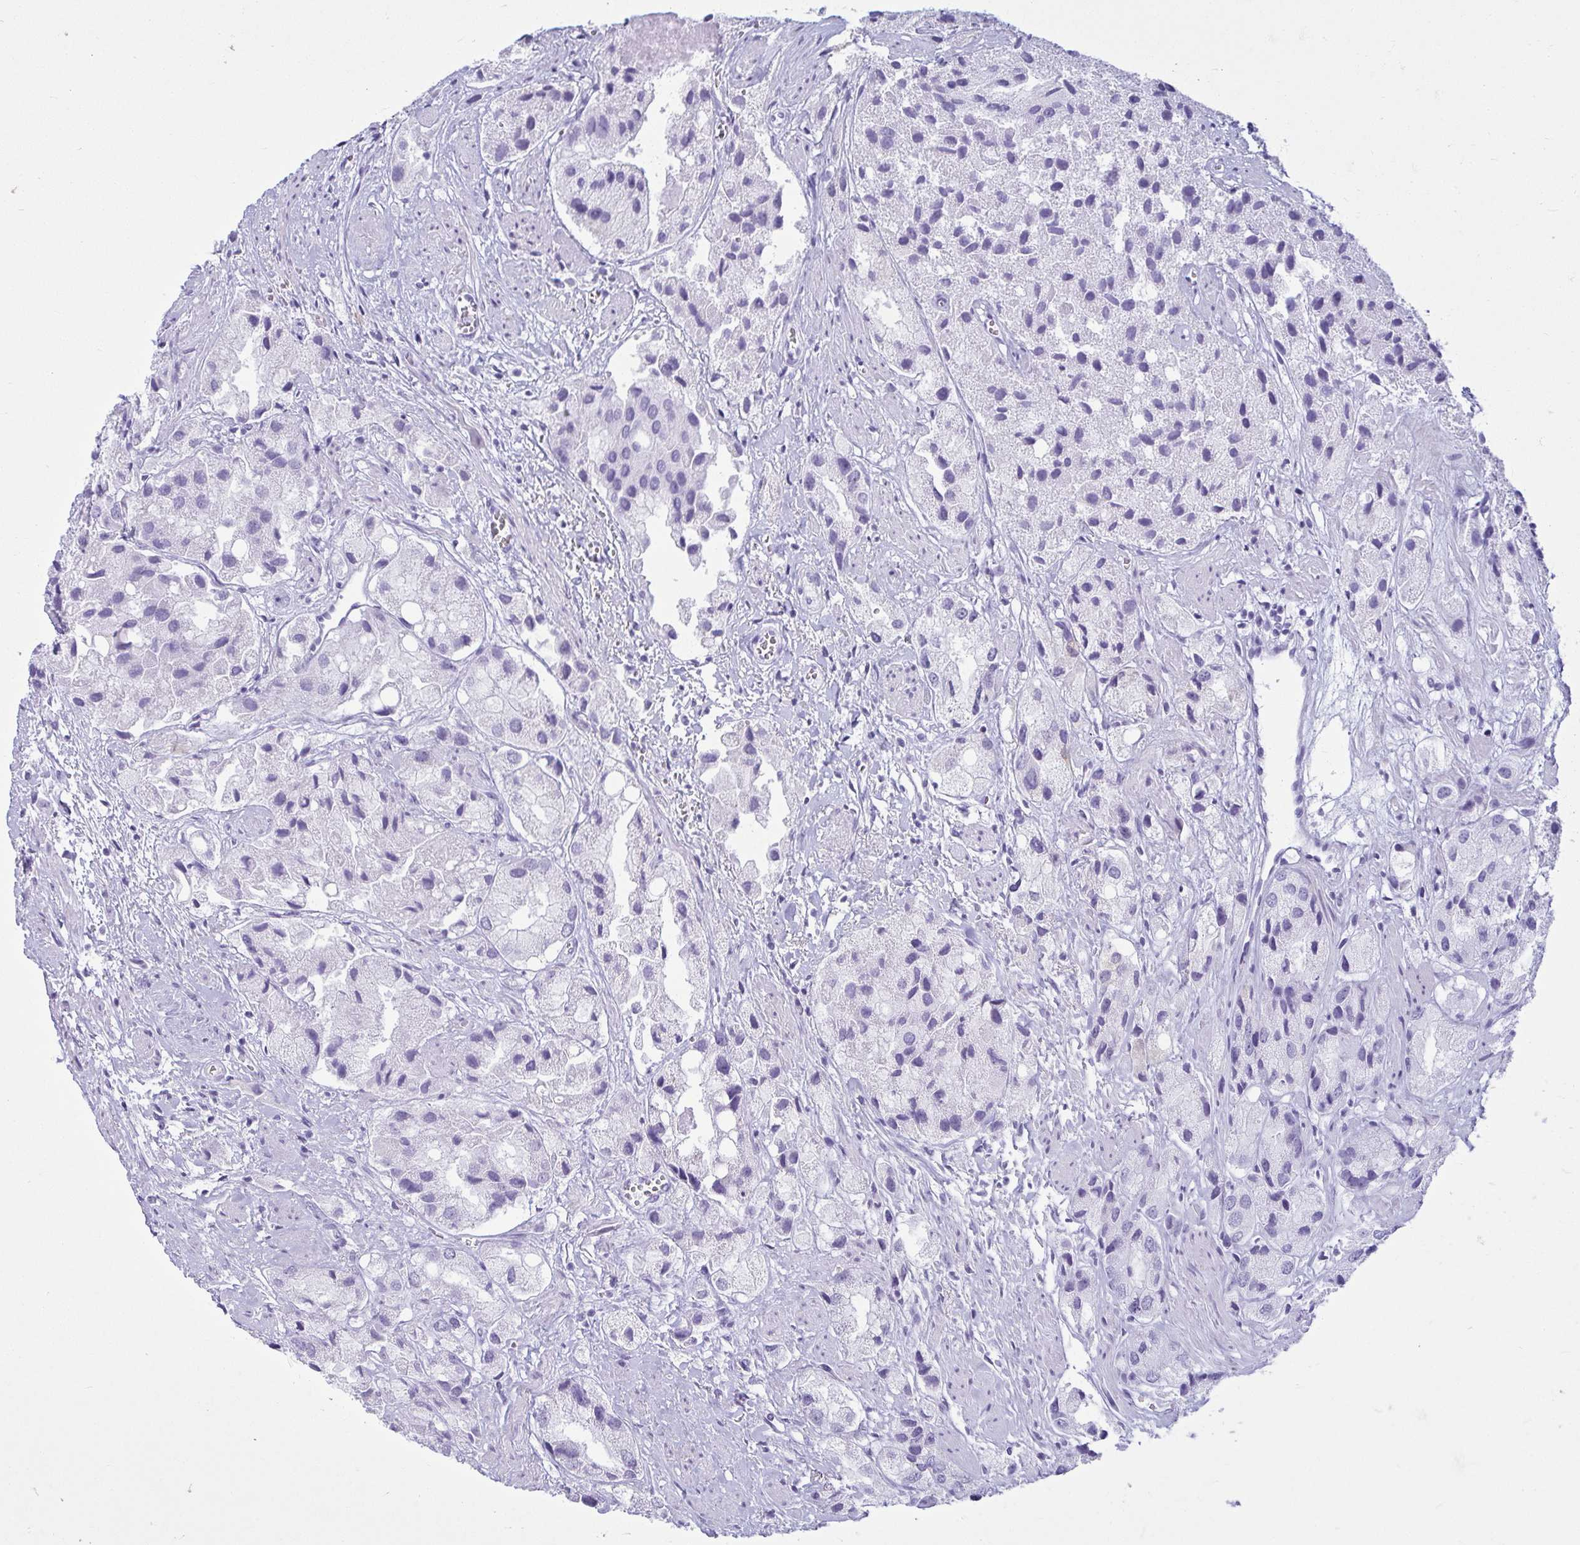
{"staining": {"intensity": "negative", "quantity": "none", "location": "none"}, "tissue": "prostate cancer", "cell_type": "Tumor cells", "image_type": "cancer", "snomed": [{"axis": "morphology", "description": "Adenocarcinoma, Low grade"}, {"axis": "topography", "description": "Prostate"}], "caption": "Immunohistochemical staining of prostate low-grade adenocarcinoma displays no significant staining in tumor cells. (DAB (3,3'-diaminobenzidine) immunohistochemistry (IHC), high magnification).", "gene": "CLGN", "patient": {"sex": "male", "age": 69}}